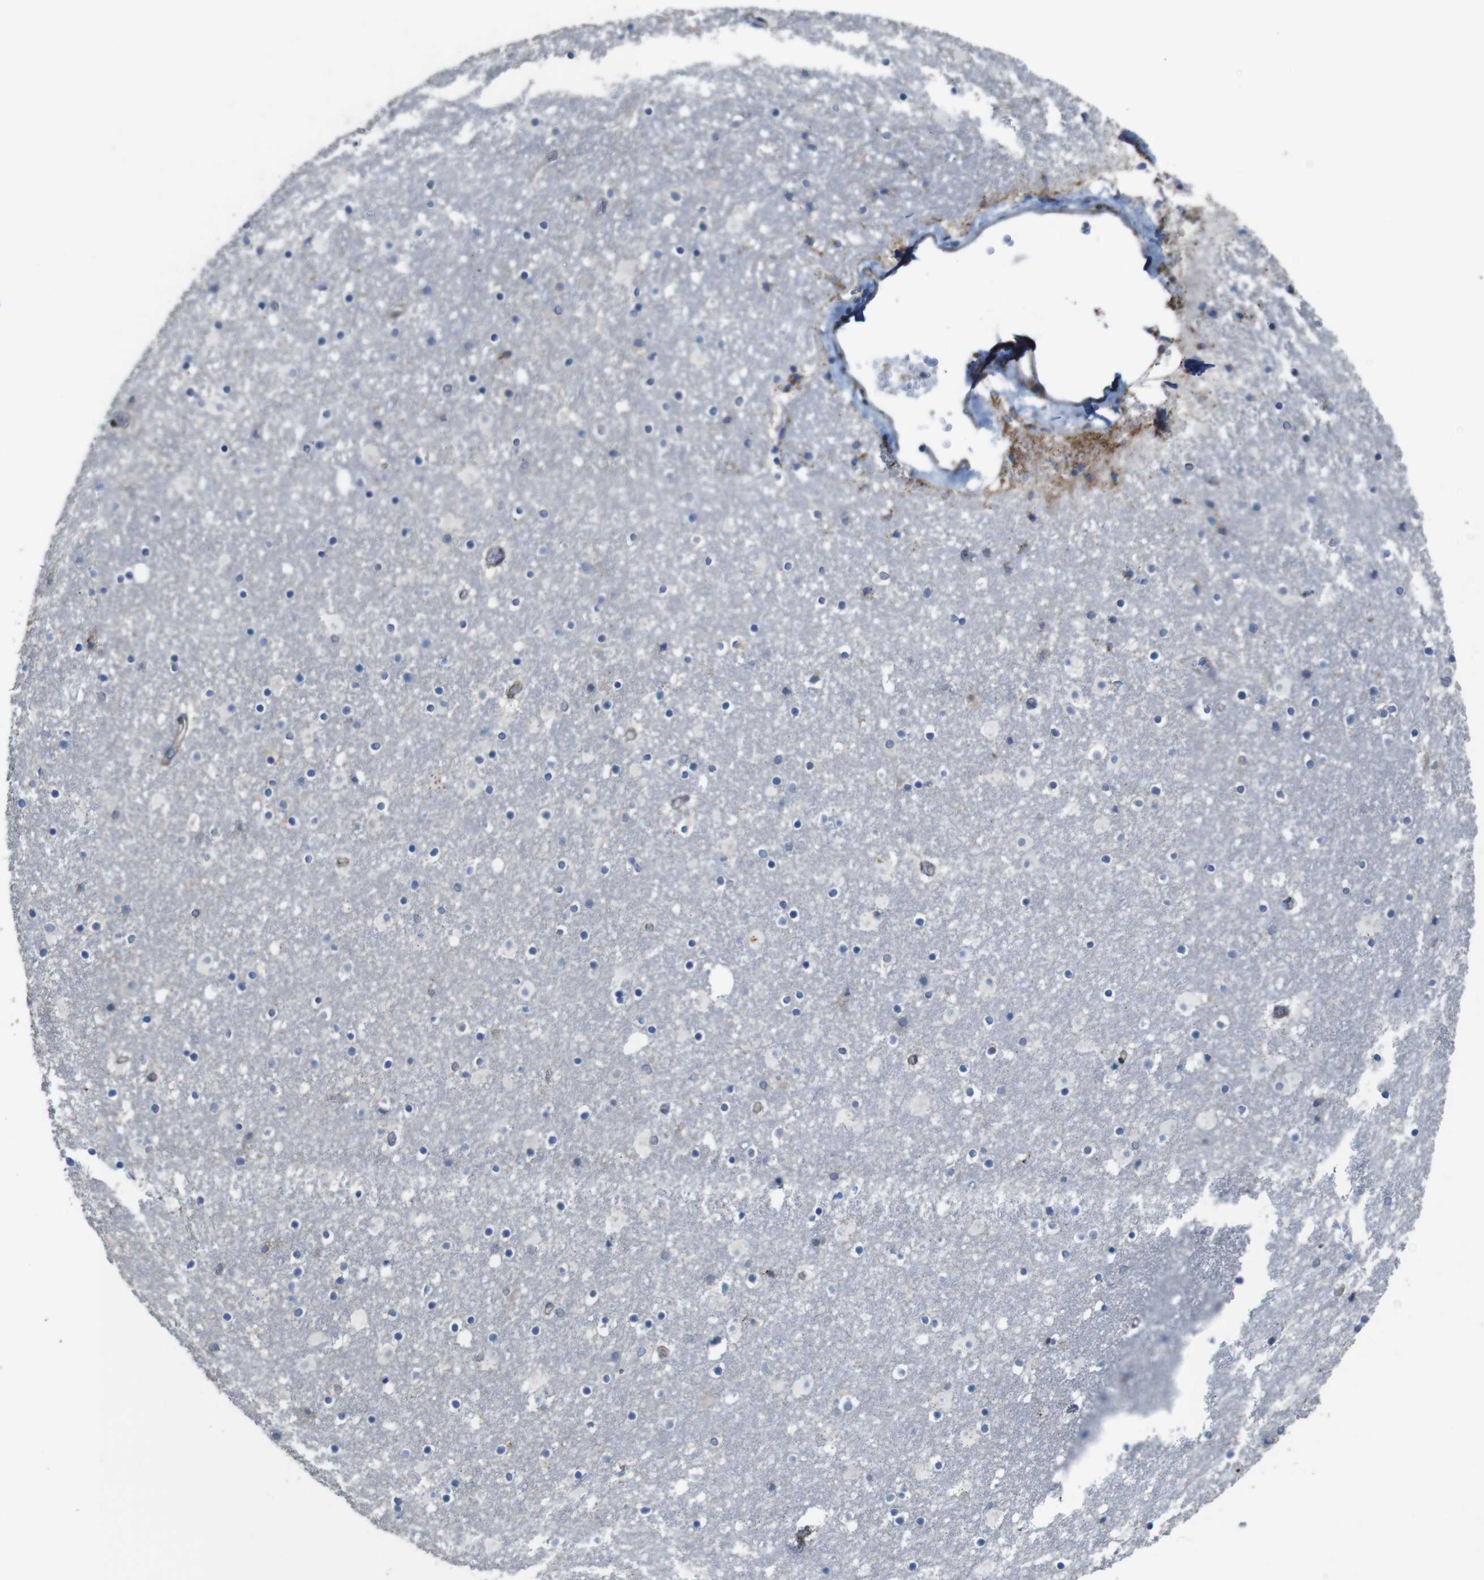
{"staining": {"intensity": "negative", "quantity": "none", "location": "none"}, "tissue": "caudate", "cell_type": "Glial cells", "image_type": "normal", "snomed": [{"axis": "morphology", "description": "Normal tissue, NOS"}, {"axis": "topography", "description": "Lateral ventricle wall"}], "caption": "Caudate stained for a protein using immunohistochemistry (IHC) shows no staining glial cells.", "gene": "PCOLCE2", "patient": {"sex": "male", "age": 45}}